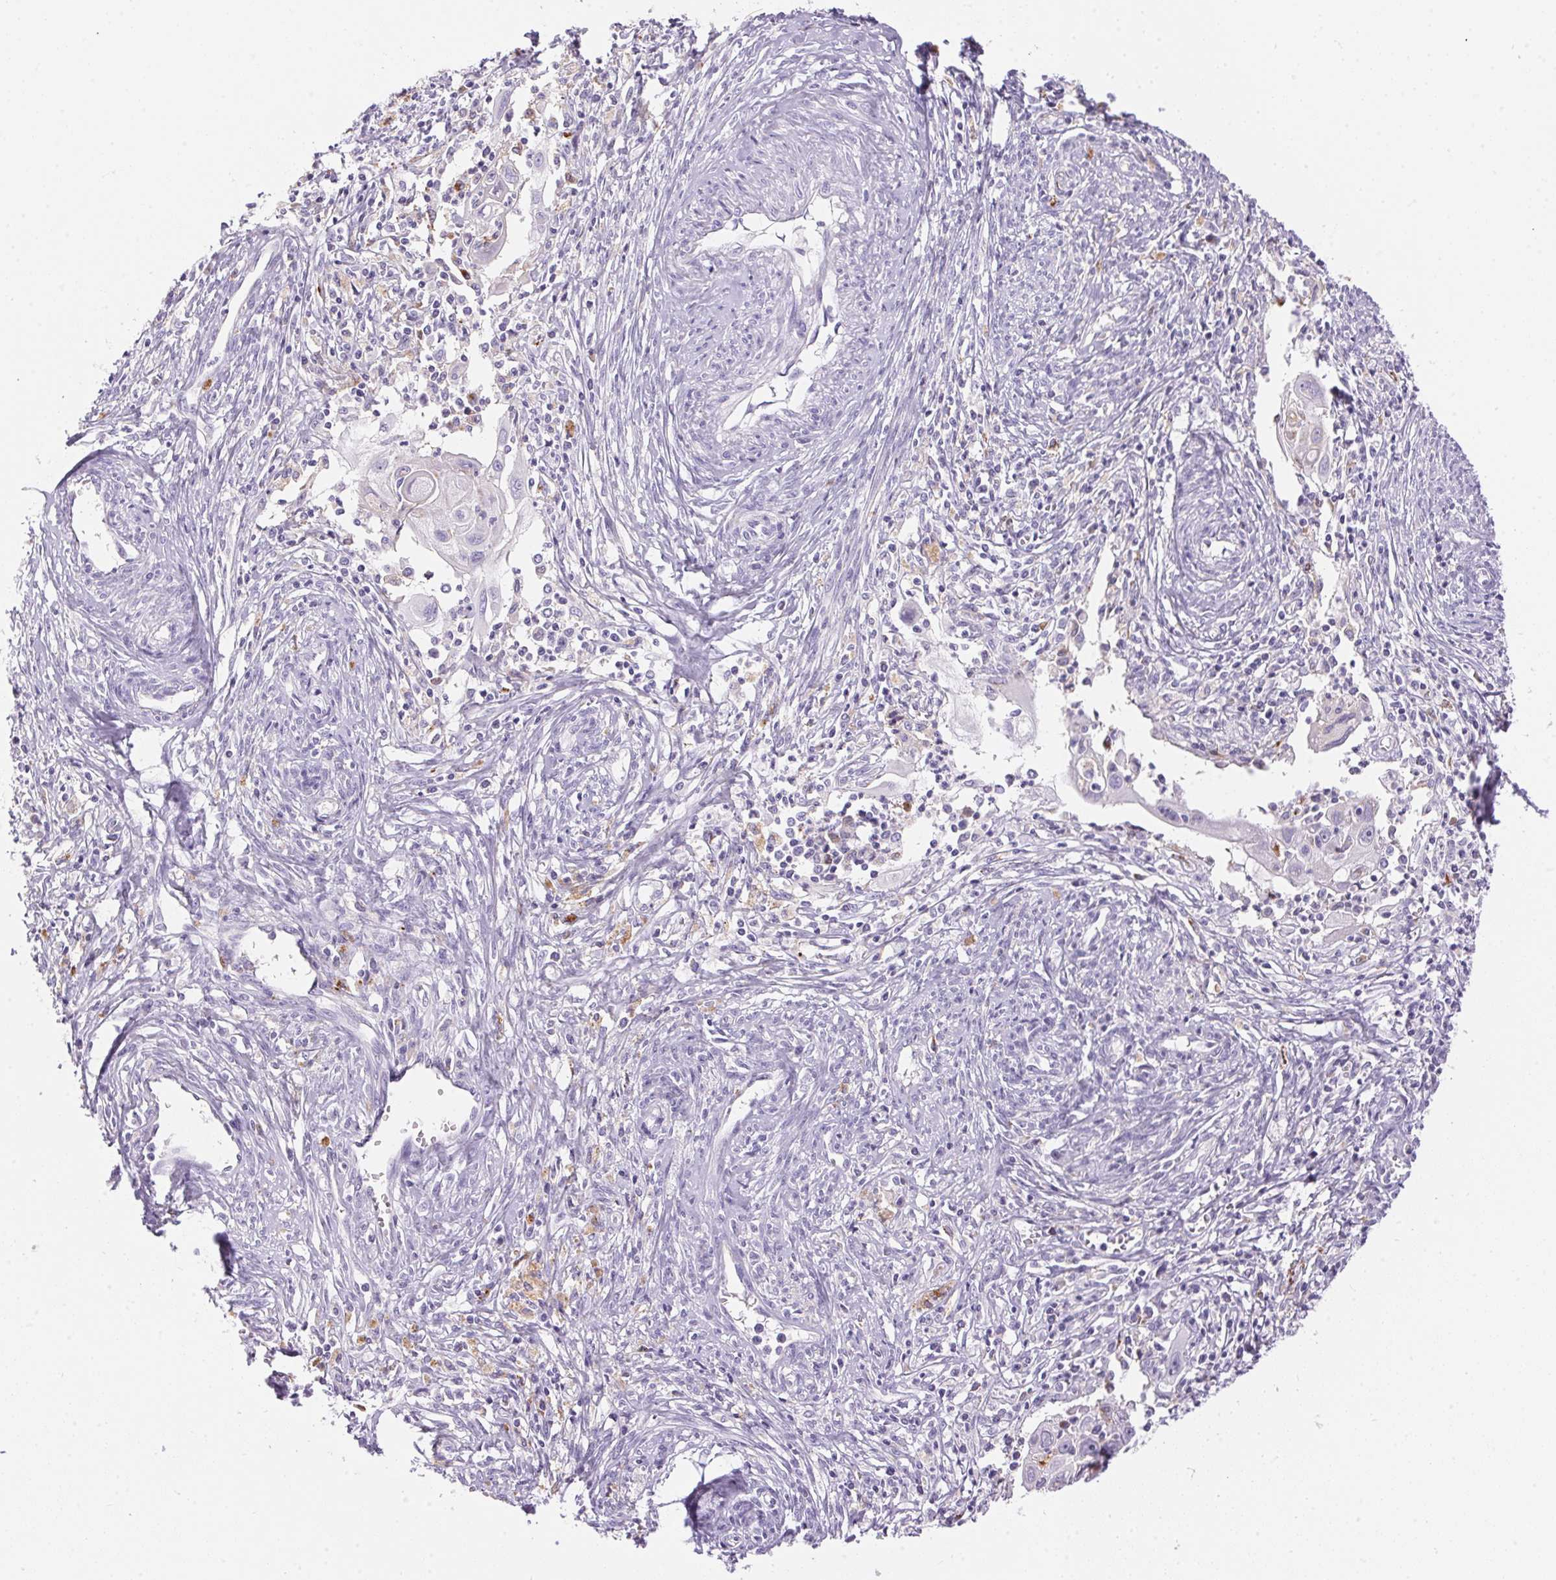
{"staining": {"intensity": "negative", "quantity": "none", "location": "none"}, "tissue": "cervical cancer", "cell_type": "Tumor cells", "image_type": "cancer", "snomed": [{"axis": "morphology", "description": "Squamous cell carcinoma, NOS"}, {"axis": "topography", "description": "Cervix"}], "caption": "Tumor cells show no significant protein positivity in cervical cancer (squamous cell carcinoma).", "gene": "PNLIPRP3", "patient": {"sex": "female", "age": 30}}